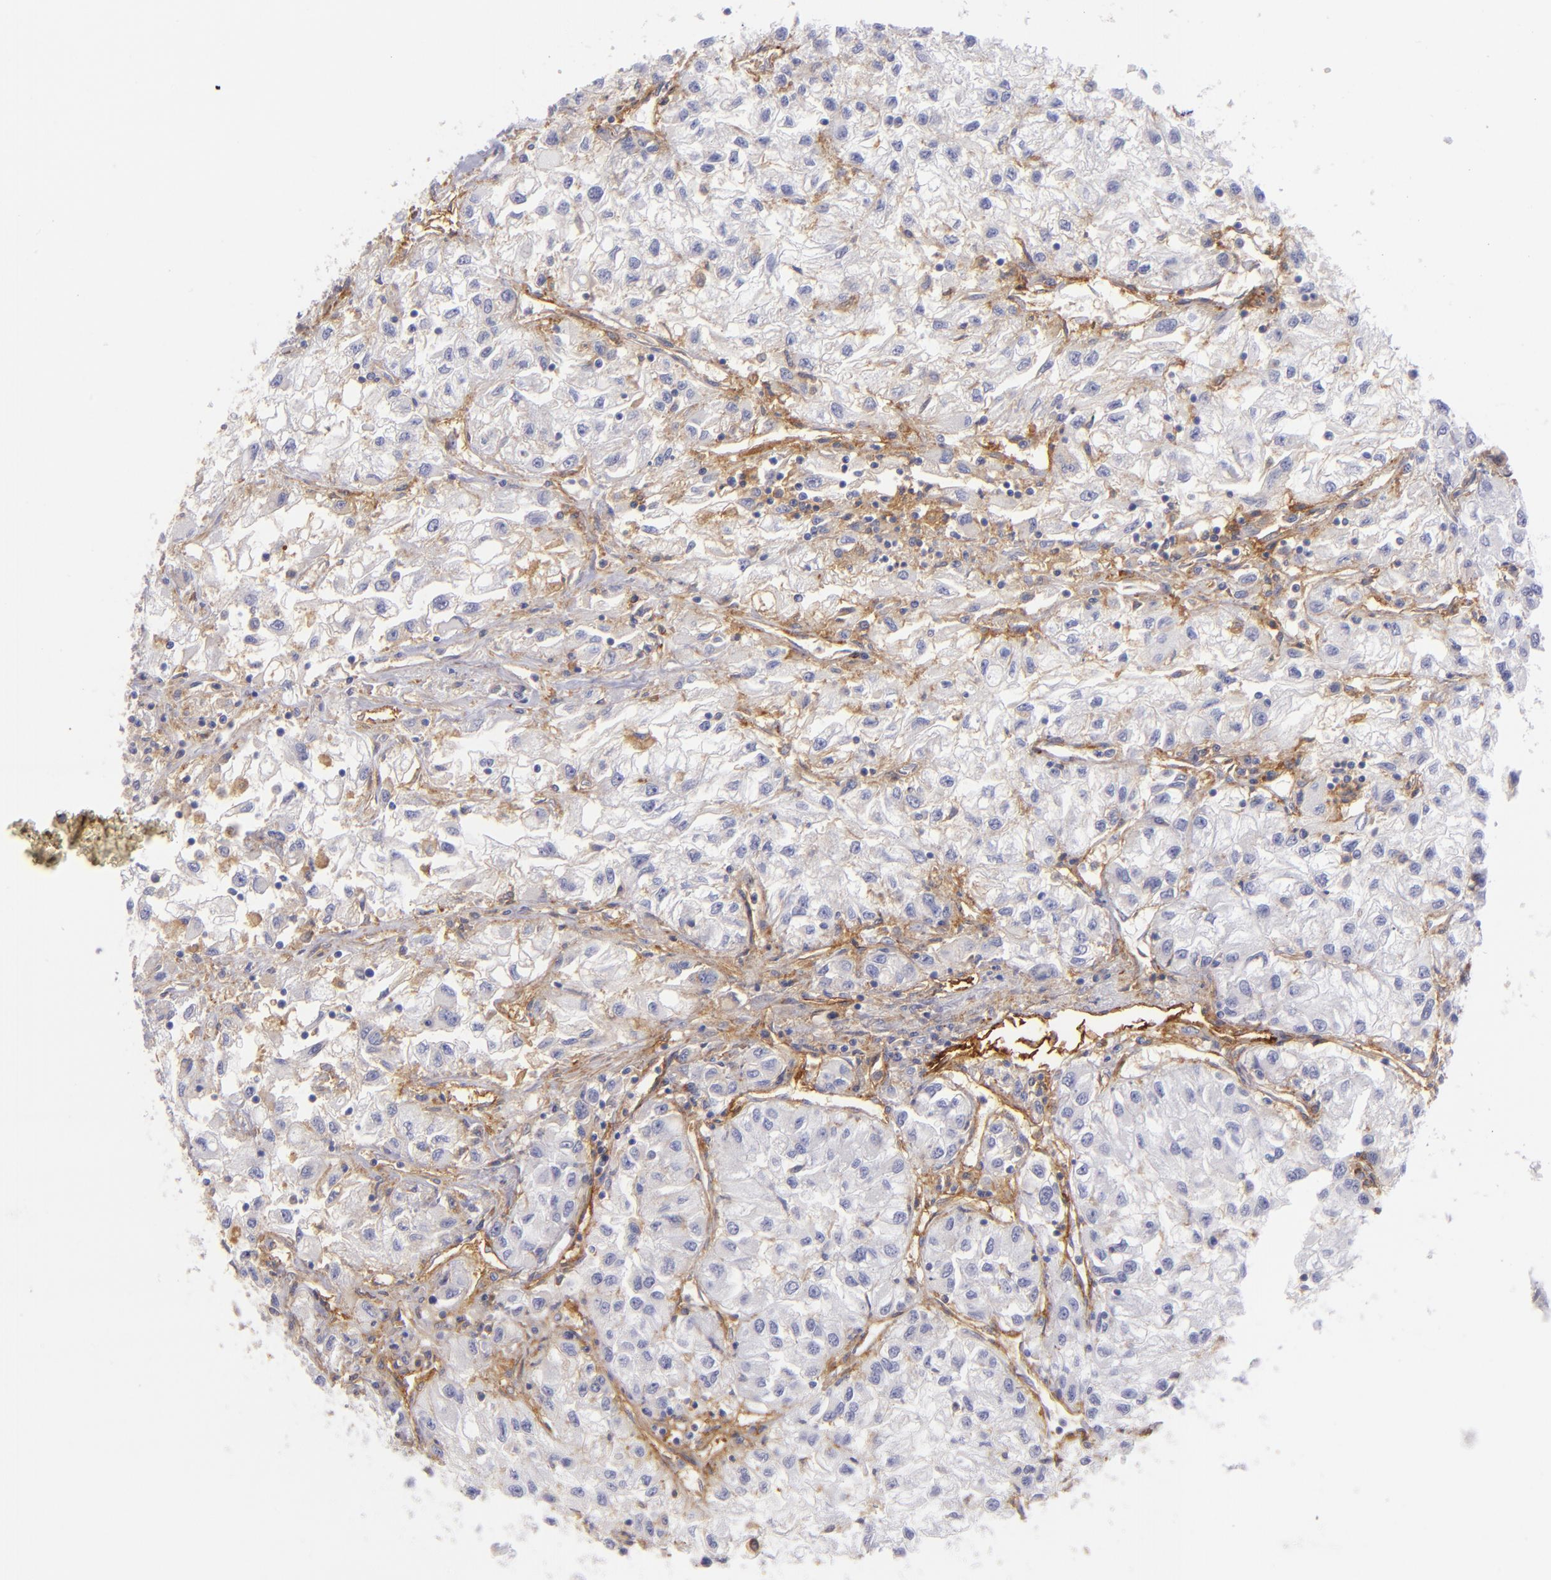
{"staining": {"intensity": "negative", "quantity": "none", "location": "none"}, "tissue": "renal cancer", "cell_type": "Tumor cells", "image_type": "cancer", "snomed": [{"axis": "morphology", "description": "Adenocarcinoma, NOS"}, {"axis": "topography", "description": "Kidney"}], "caption": "DAB immunohistochemical staining of human adenocarcinoma (renal) demonstrates no significant staining in tumor cells.", "gene": "ENTPD1", "patient": {"sex": "male", "age": 59}}